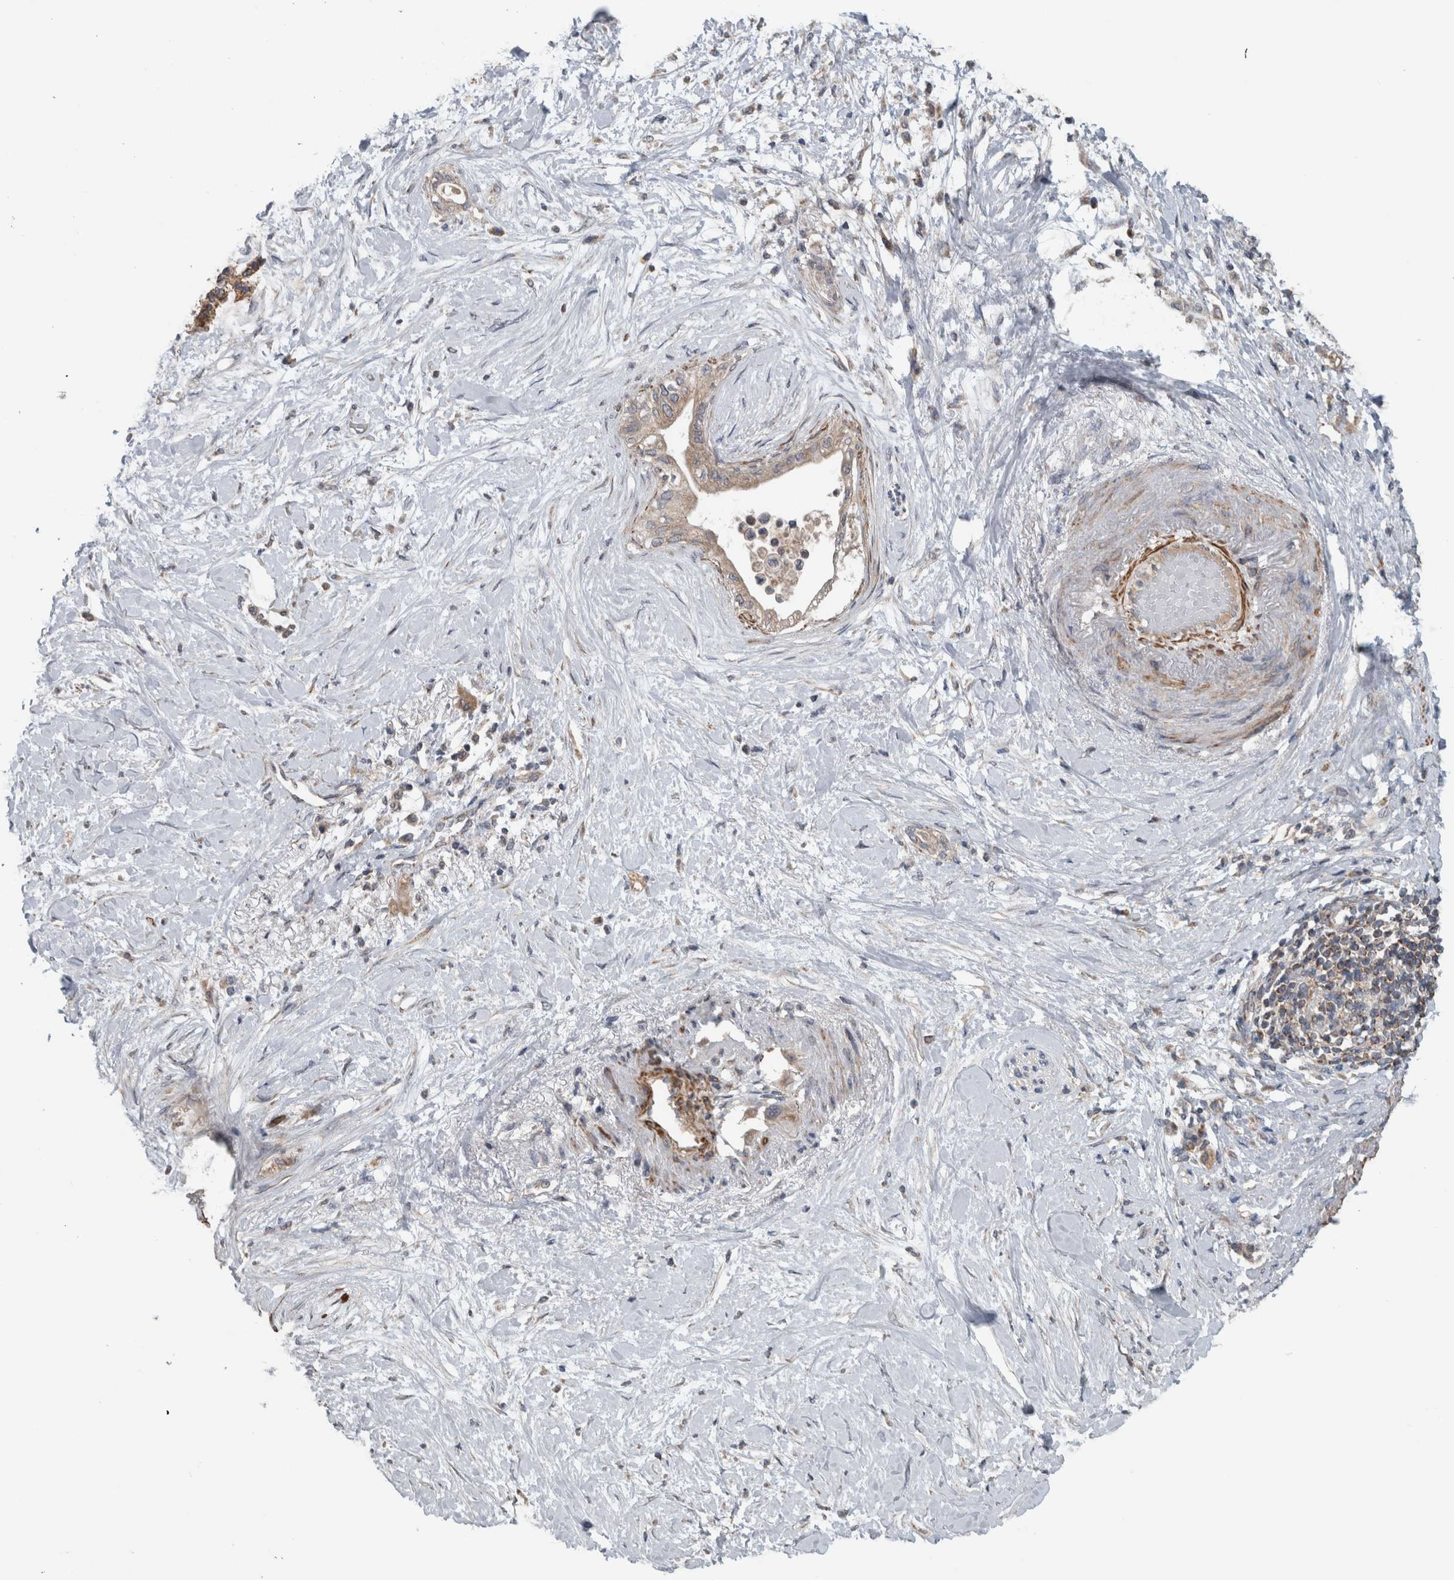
{"staining": {"intensity": "weak", "quantity": ">75%", "location": "cytoplasmic/membranous"}, "tissue": "pancreatic cancer", "cell_type": "Tumor cells", "image_type": "cancer", "snomed": [{"axis": "morphology", "description": "Normal tissue, NOS"}, {"axis": "morphology", "description": "Adenocarcinoma, NOS"}, {"axis": "topography", "description": "Pancreas"}, {"axis": "topography", "description": "Duodenum"}], "caption": "Immunohistochemical staining of human pancreatic adenocarcinoma reveals low levels of weak cytoplasmic/membranous protein staining in approximately >75% of tumor cells.", "gene": "ARMC1", "patient": {"sex": "female", "age": 60}}